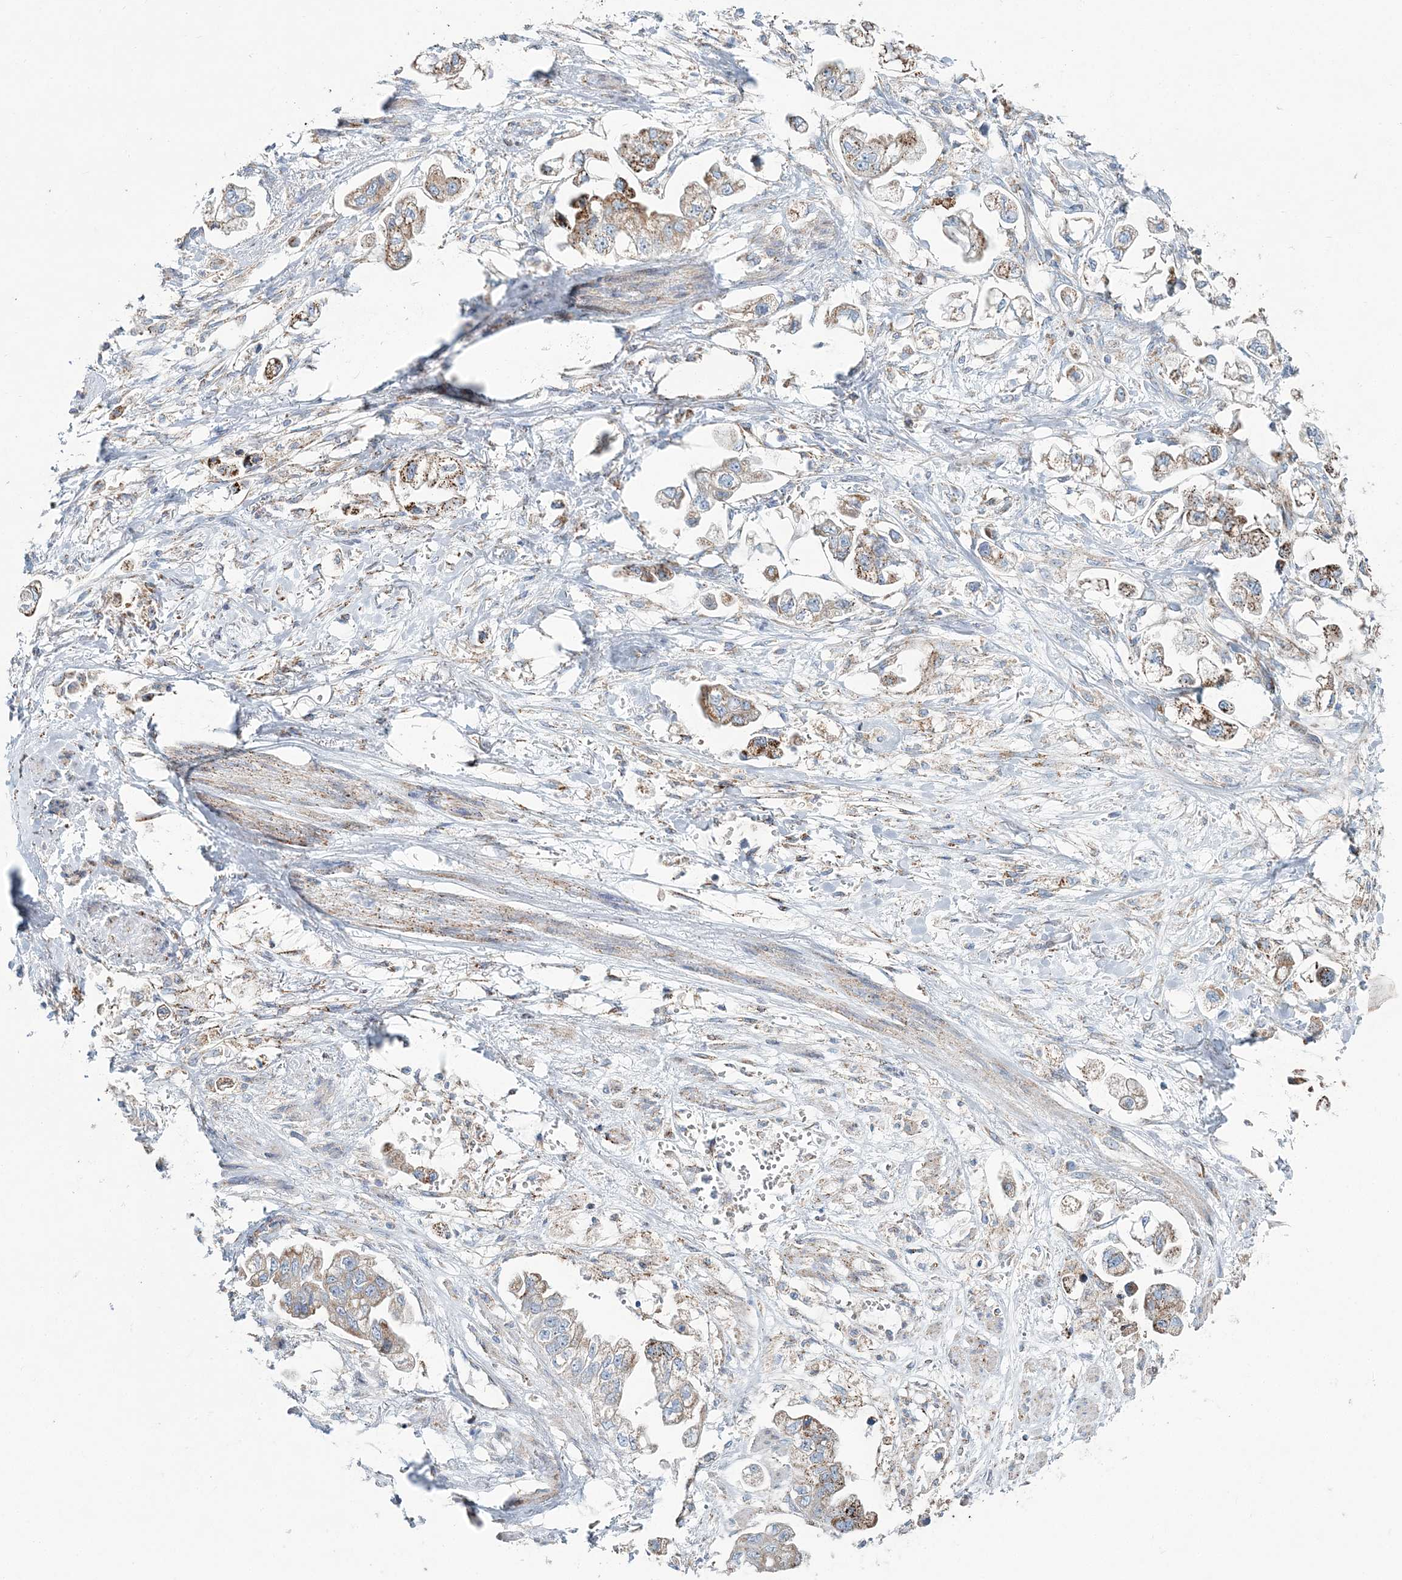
{"staining": {"intensity": "moderate", "quantity": ">75%", "location": "cytoplasmic/membranous"}, "tissue": "stomach cancer", "cell_type": "Tumor cells", "image_type": "cancer", "snomed": [{"axis": "morphology", "description": "Adenocarcinoma, NOS"}, {"axis": "topography", "description": "Stomach"}], "caption": "Human adenocarcinoma (stomach) stained with a protein marker demonstrates moderate staining in tumor cells.", "gene": "ARHGAP6", "patient": {"sex": "male", "age": 62}}